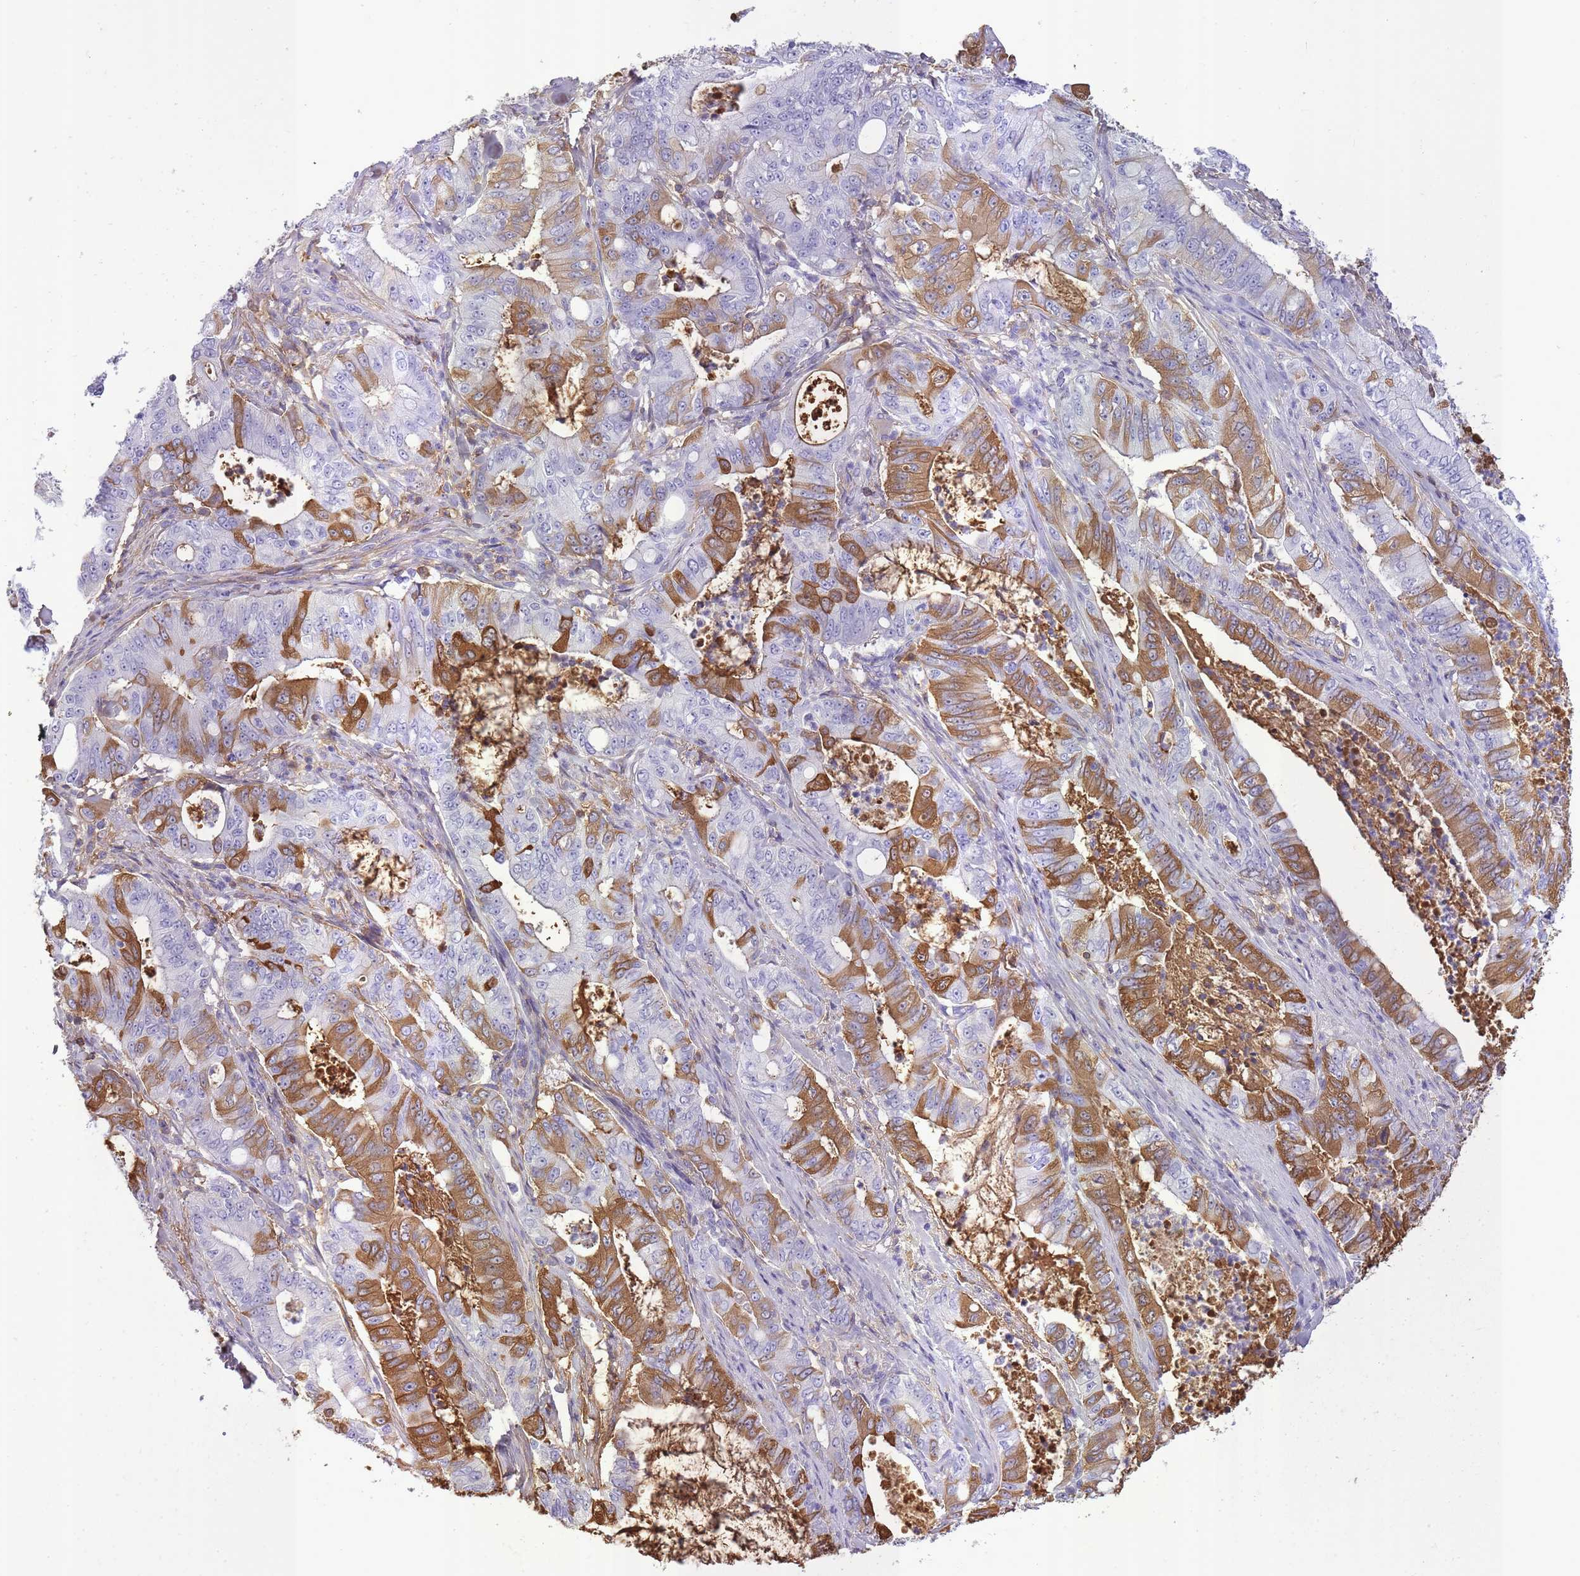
{"staining": {"intensity": "moderate", "quantity": "25%-75%", "location": "cytoplasmic/membranous"}, "tissue": "pancreatic cancer", "cell_type": "Tumor cells", "image_type": "cancer", "snomed": [{"axis": "morphology", "description": "Adenocarcinoma, NOS"}, {"axis": "topography", "description": "Pancreas"}], "caption": "Protein staining by IHC reveals moderate cytoplasmic/membranous expression in about 25%-75% of tumor cells in pancreatic adenocarcinoma.", "gene": "IGKV1D-42", "patient": {"sex": "male", "age": 71}}